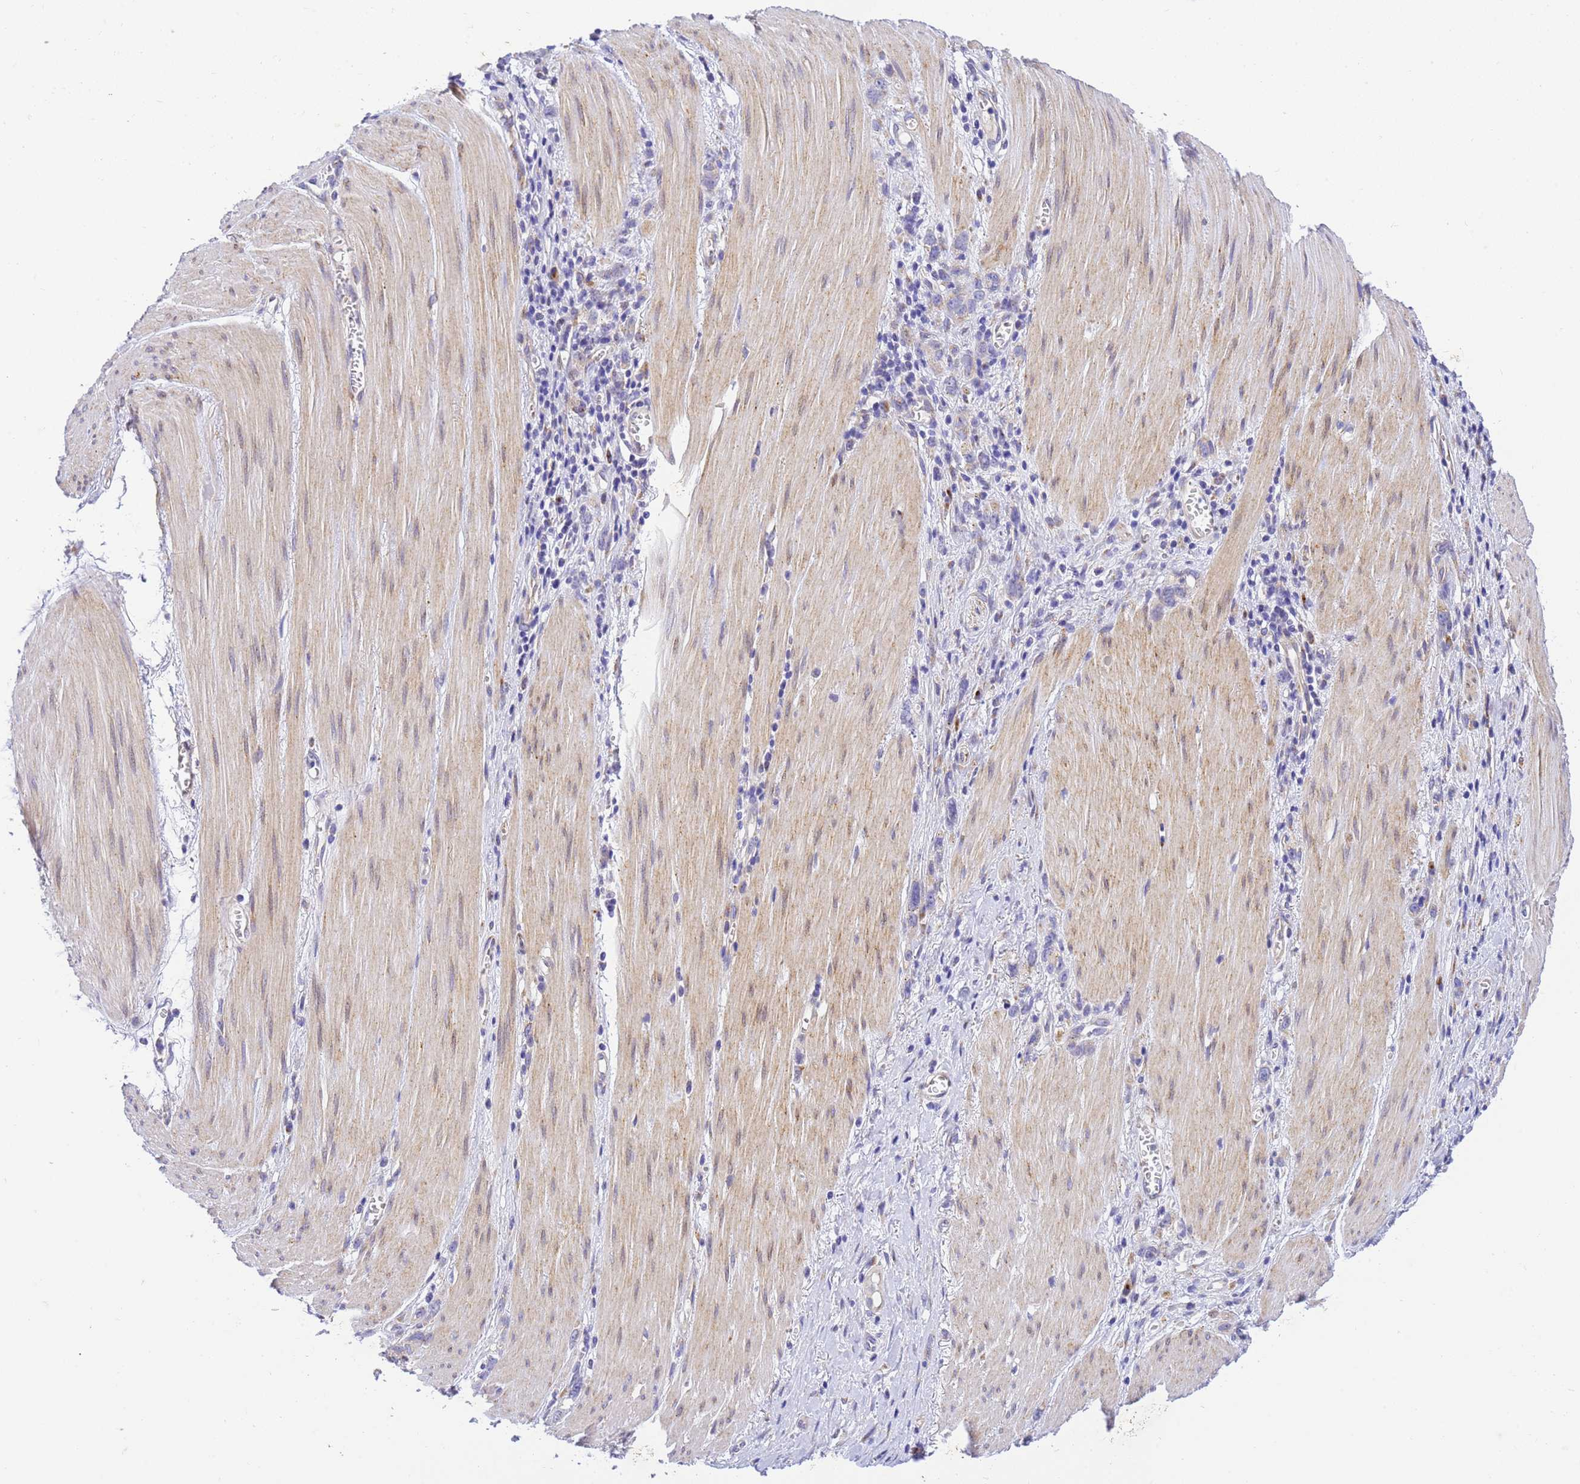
{"staining": {"intensity": "negative", "quantity": "none", "location": "none"}, "tissue": "stomach cancer", "cell_type": "Tumor cells", "image_type": "cancer", "snomed": [{"axis": "morphology", "description": "Adenocarcinoma, NOS"}, {"axis": "topography", "description": "Stomach"}], "caption": "The immunohistochemistry (IHC) micrograph has no significant positivity in tumor cells of stomach adenocarcinoma tissue.", "gene": "RHBDD3", "patient": {"sex": "female", "age": 76}}